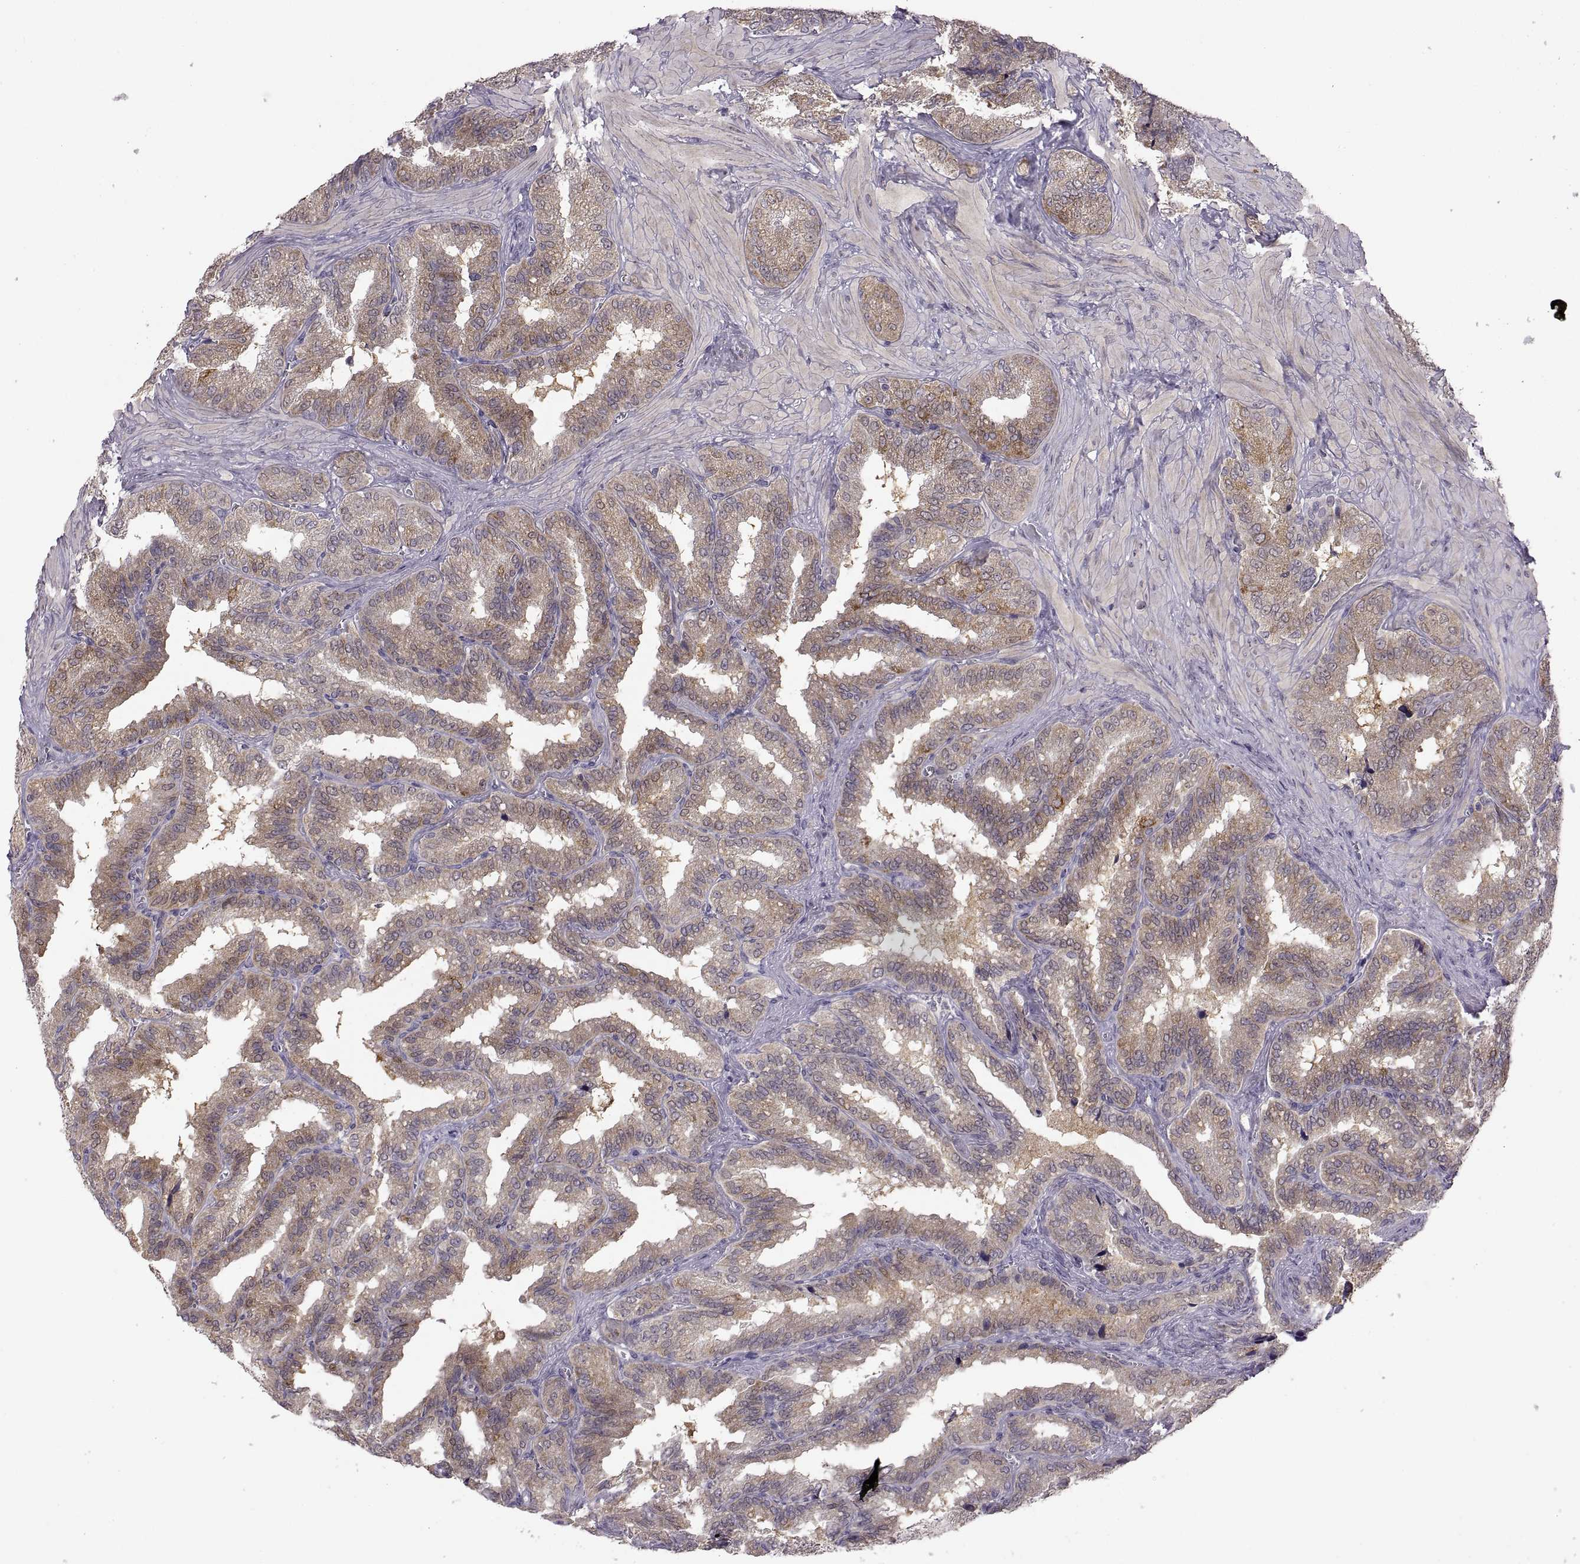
{"staining": {"intensity": "moderate", "quantity": ">75%", "location": "cytoplasmic/membranous"}, "tissue": "seminal vesicle", "cell_type": "Glandular cells", "image_type": "normal", "snomed": [{"axis": "morphology", "description": "Normal tissue, NOS"}, {"axis": "topography", "description": "Seminal veicle"}], "caption": "An image of seminal vesicle stained for a protein reveals moderate cytoplasmic/membranous brown staining in glandular cells. (Stains: DAB in brown, nuclei in blue, Microscopy: brightfield microscopy at high magnification).", "gene": "HMGCR", "patient": {"sex": "male", "age": 37}}